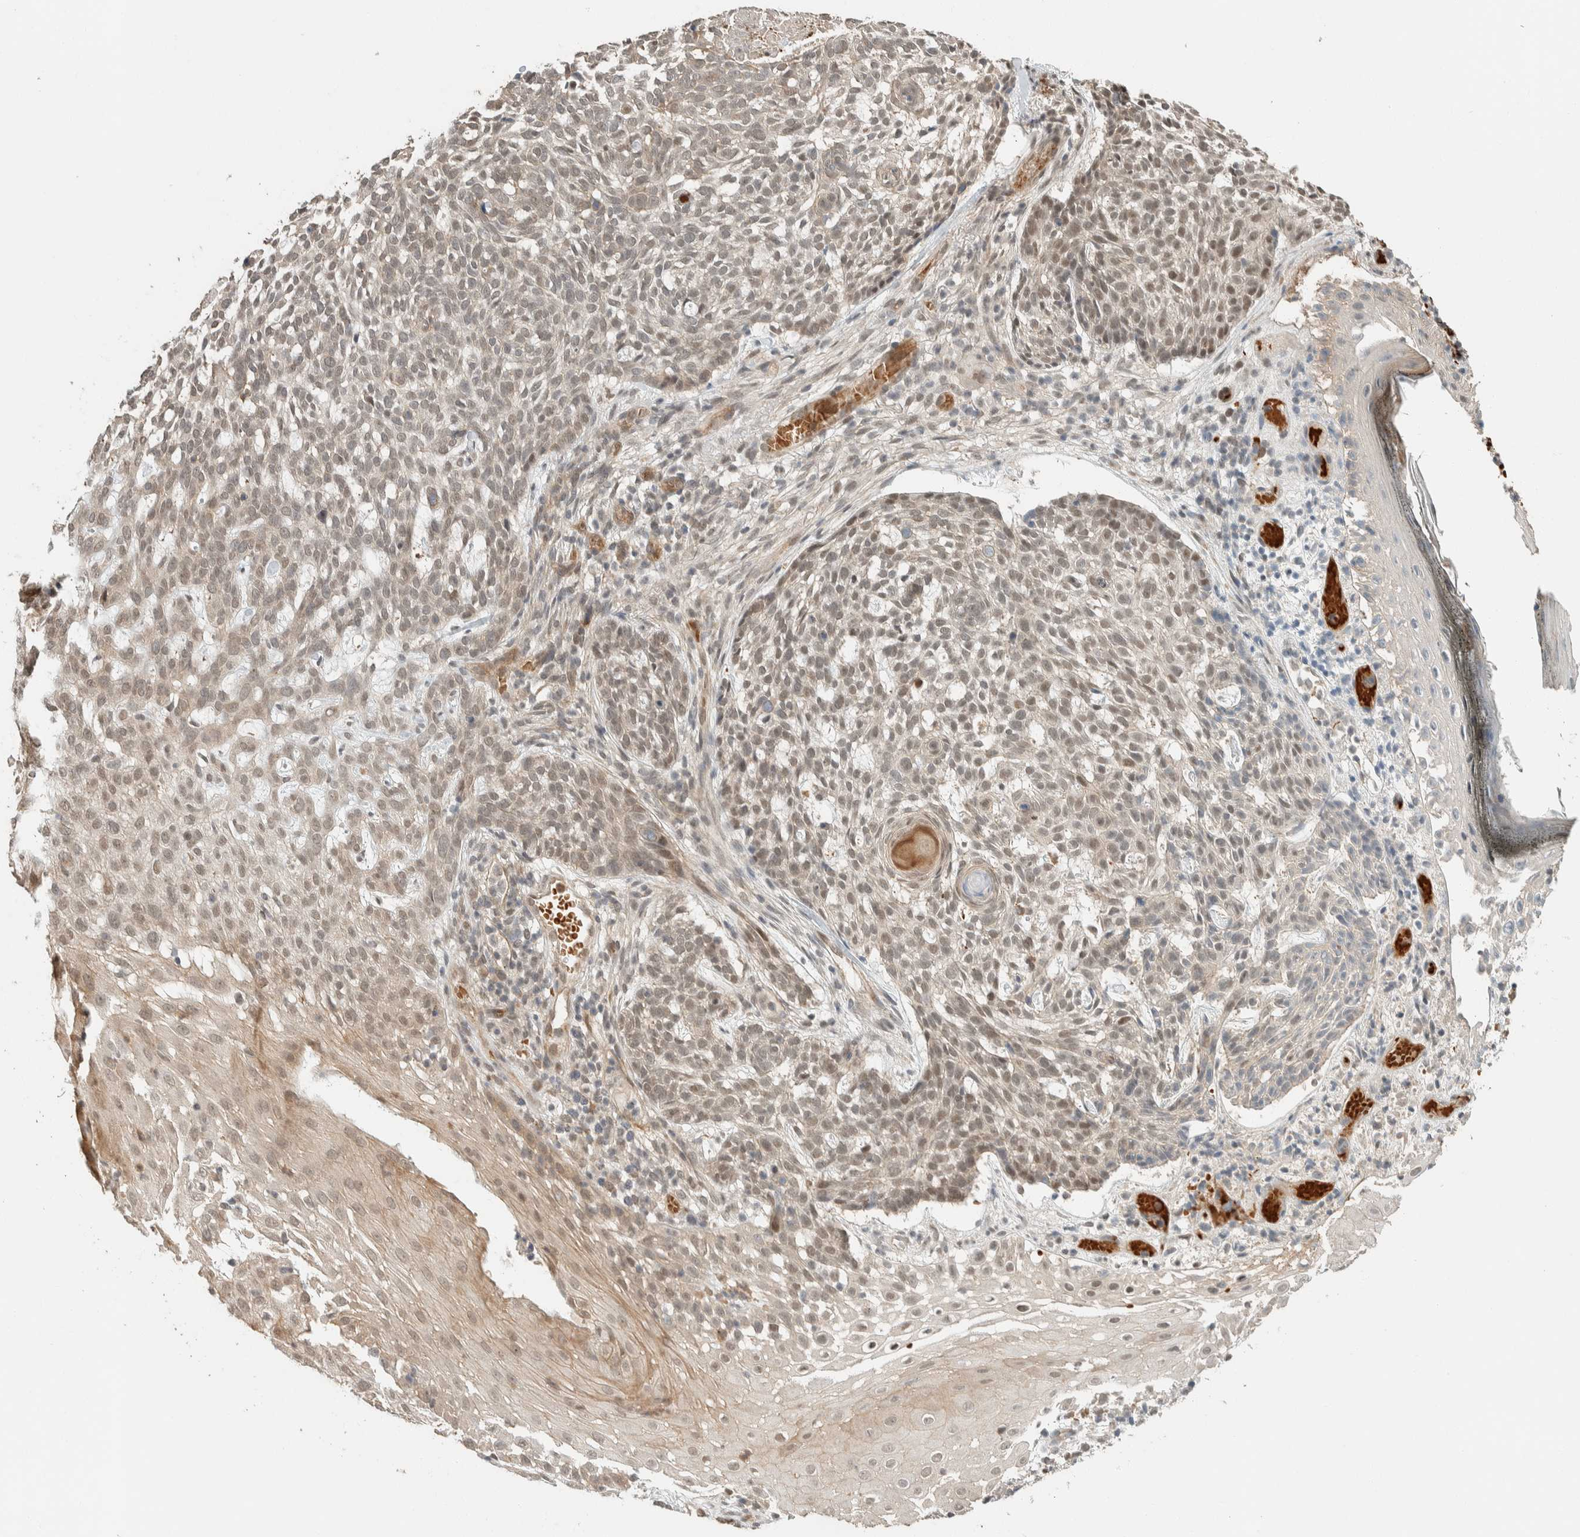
{"staining": {"intensity": "weak", "quantity": ">75%", "location": "nuclear"}, "tissue": "skin cancer", "cell_type": "Tumor cells", "image_type": "cancer", "snomed": [{"axis": "morphology", "description": "Basal cell carcinoma"}, {"axis": "topography", "description": "Skin"}], "caption": "Human skin basal cell carcinoma stained with a brown dye reveals weak nuclear positive staining in about >75% of tumor cells.", "gene": "ZBTB2", "patient": {"sex": "female", "age": 64}}